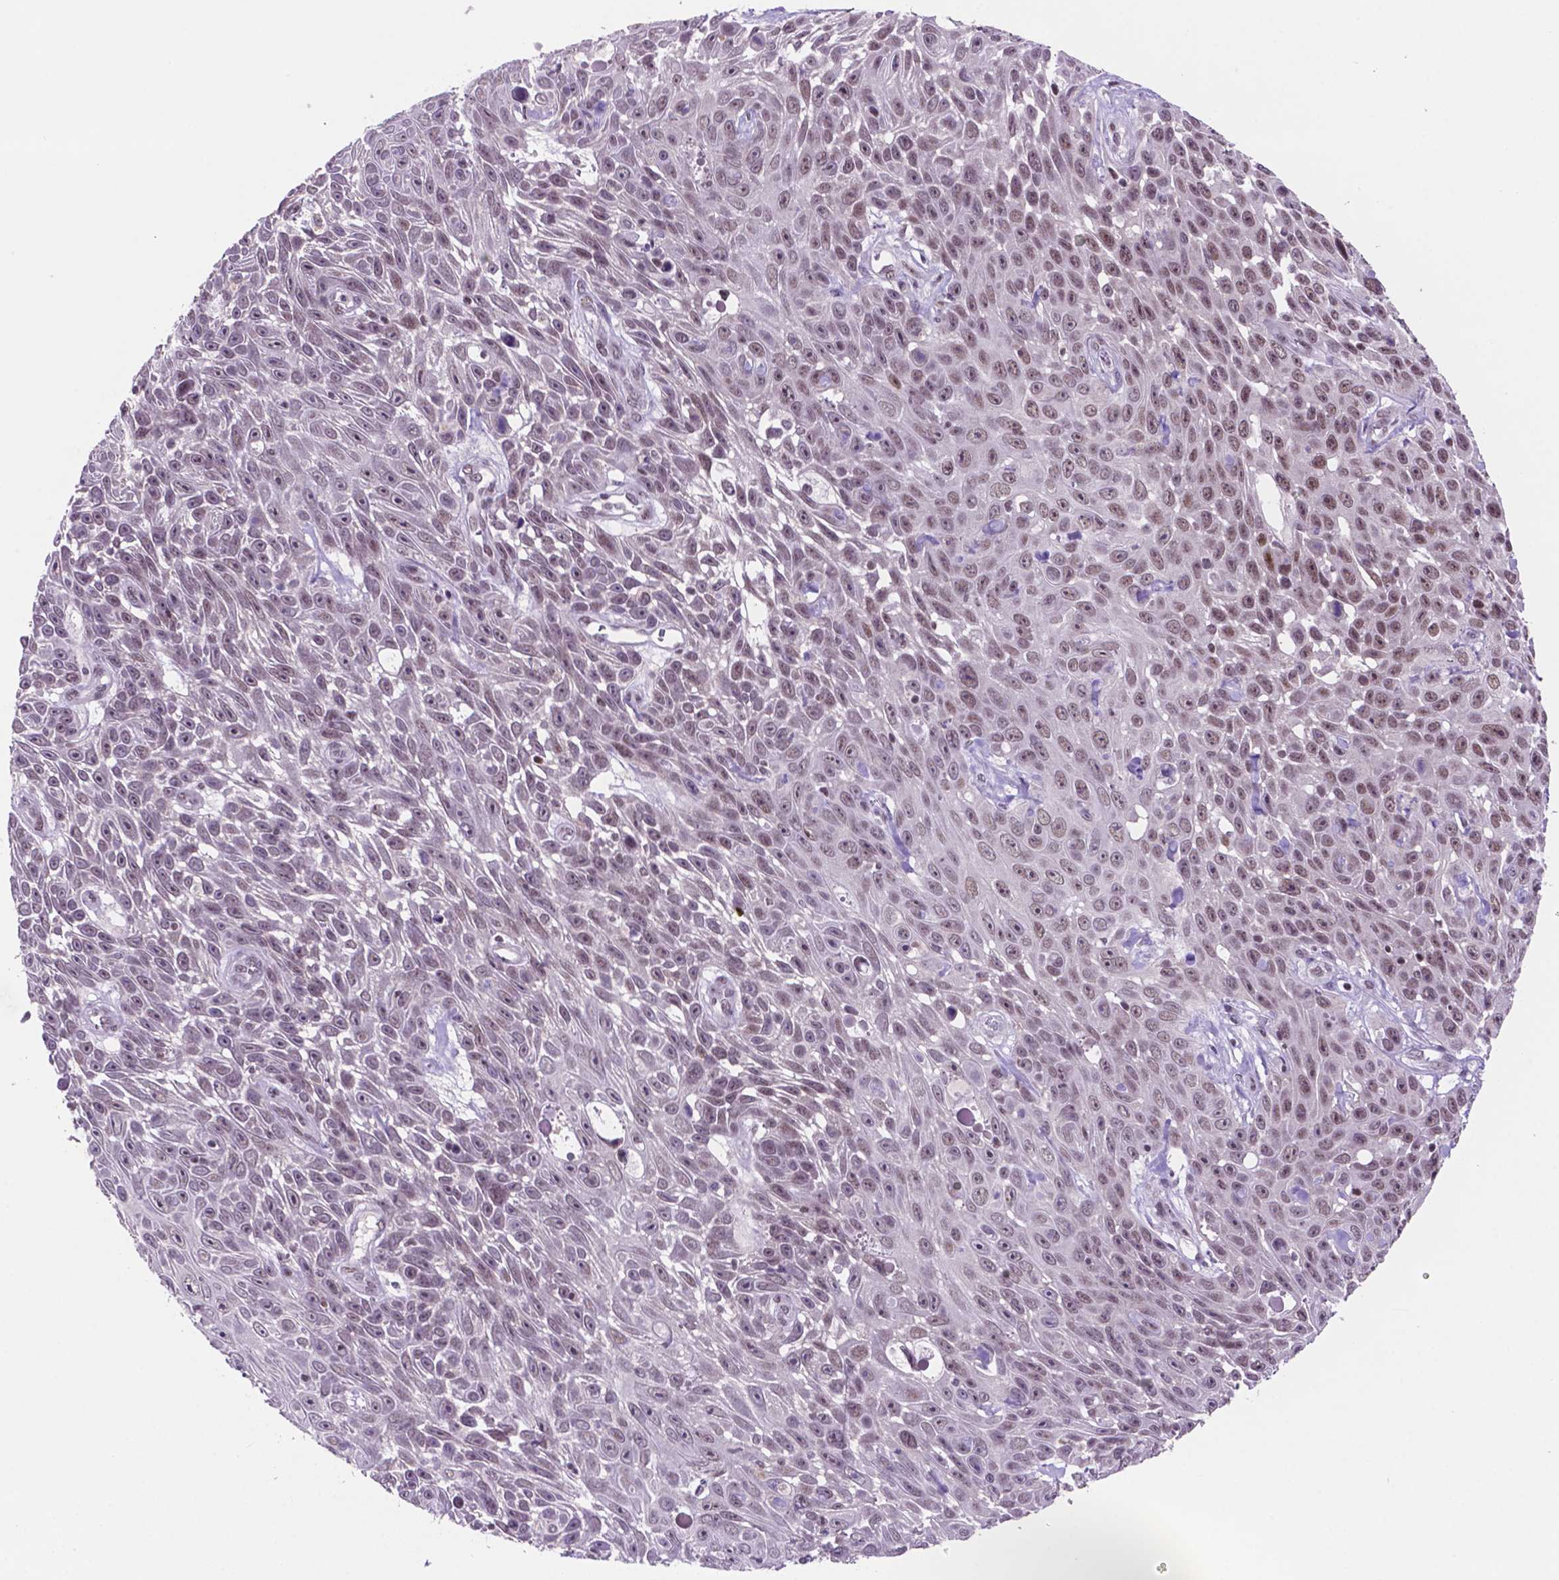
{"staining": {"intensity": "weak", "quantity": "25%-75%", "location": "nuclear"}, "tissue": "skin cancer", "cell_type": "Tumor cells", "image_type": "cancer", "snomed": [{"axis": "morphology", "description": "Squamous cell carcinoma, NOS"}, {"axis": "topography", "description": "Skin"}], "caption": "Immunohistochemistry (IHC) histopathology image of human squamous cell carcinoma (skin) stained for a protein (brown), which displays low levels of weak nuclear expression in about 25%-75% of tumor cells.", "gene": "NCOR1", "patient": {"sex": "male", "age": 82}}